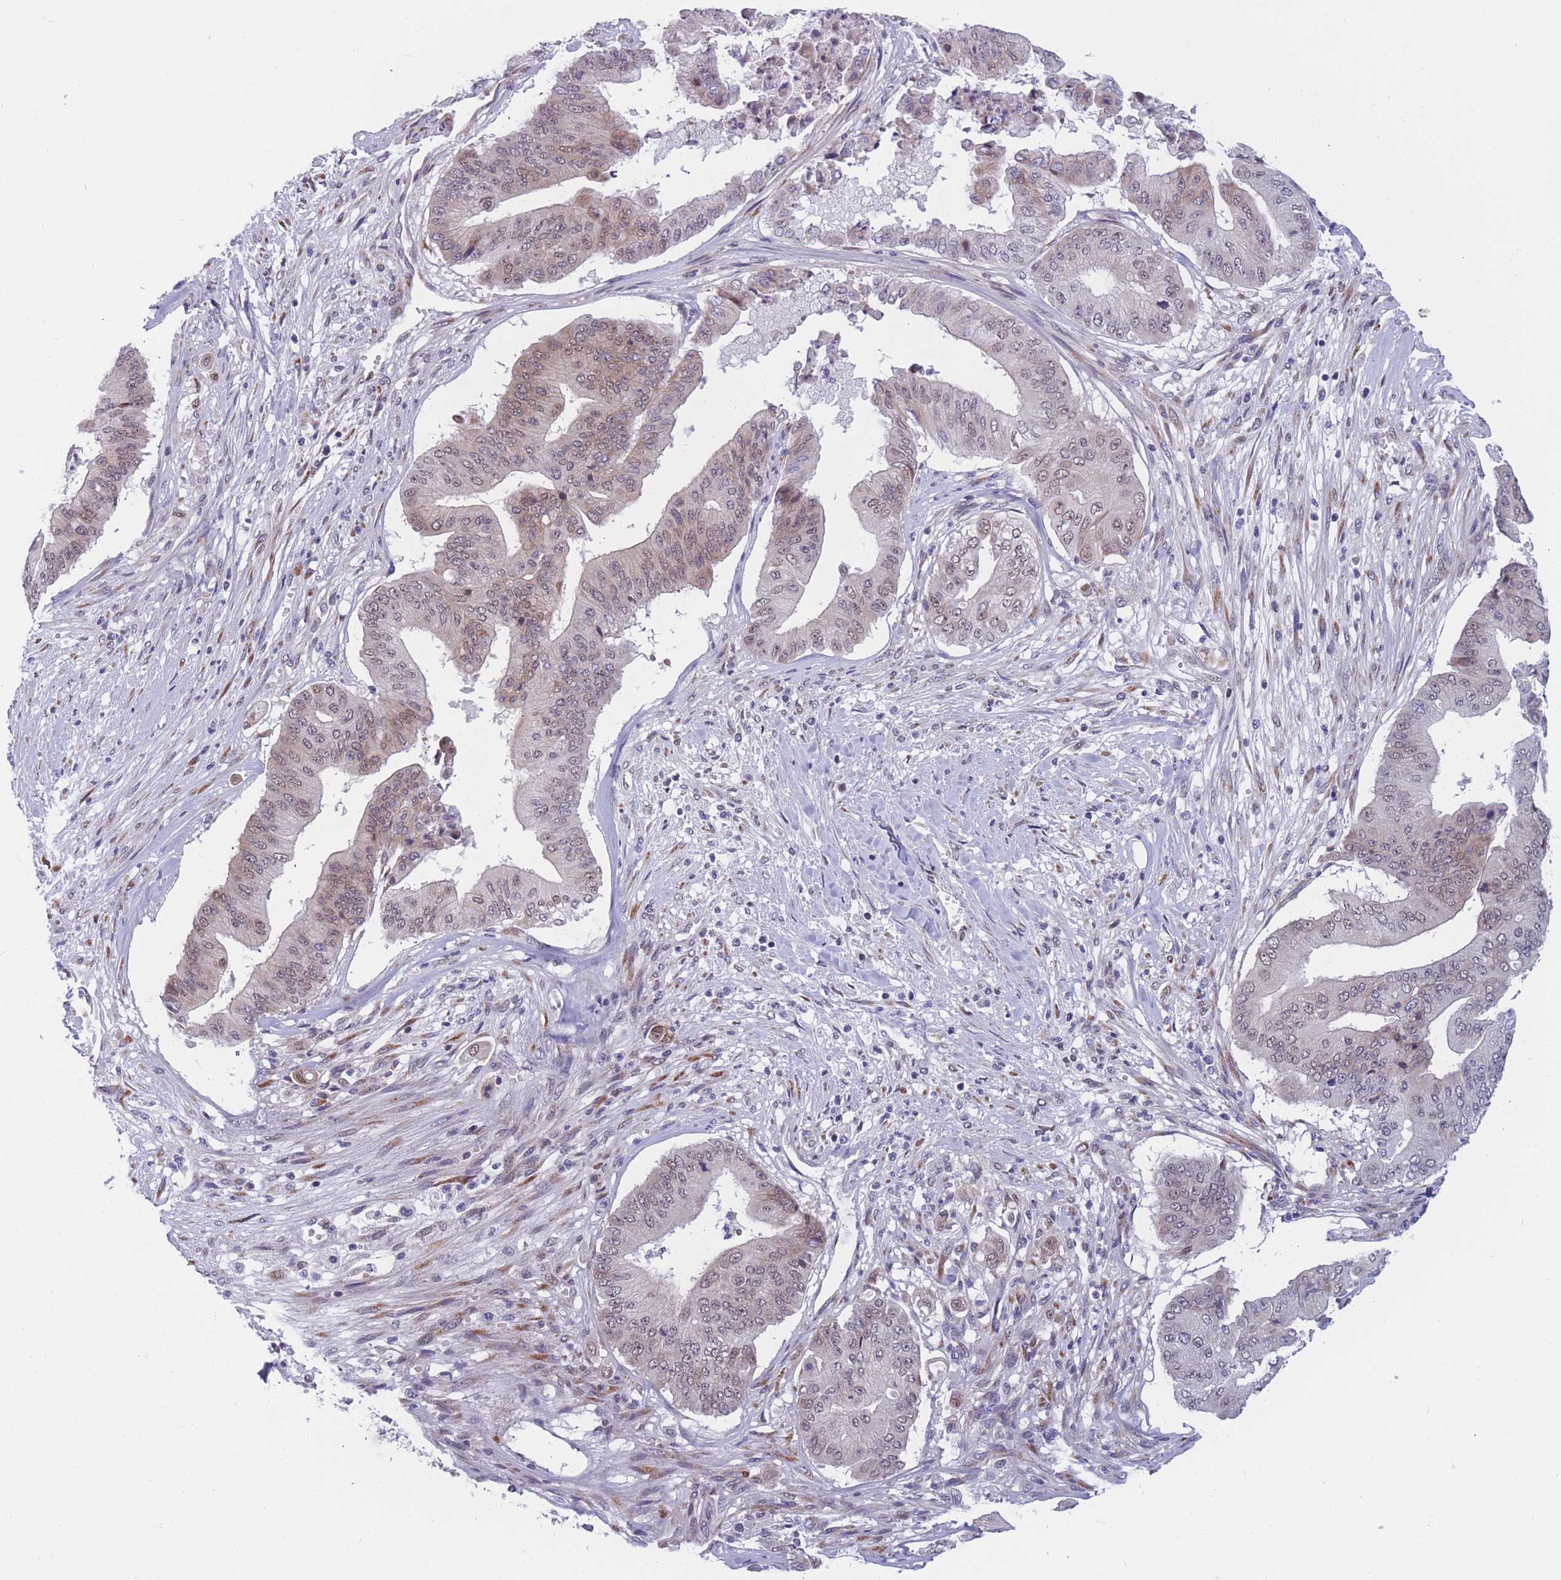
{"staining": {"intensity": "moderate", "quantity": "<25%", "location": "nuclear"}, "tissue": "pancreatic cancer", "cell_type": "Tumor cells", "image_type": "cancer", "snomed": [{"axis": "morphology", "description": "Adenocarcinoma, NOS"}, {"axis": "topography", "description": "Pancreas"}], "caption": "Human adenocarcinoma (pancreatic) stained for a protein (brown) demonstrates moderate nuclear positive positivity in approximately <25% of tumor cells.", "gene": "BCL9L", "patient": {"sex": "female", "age": 77}}